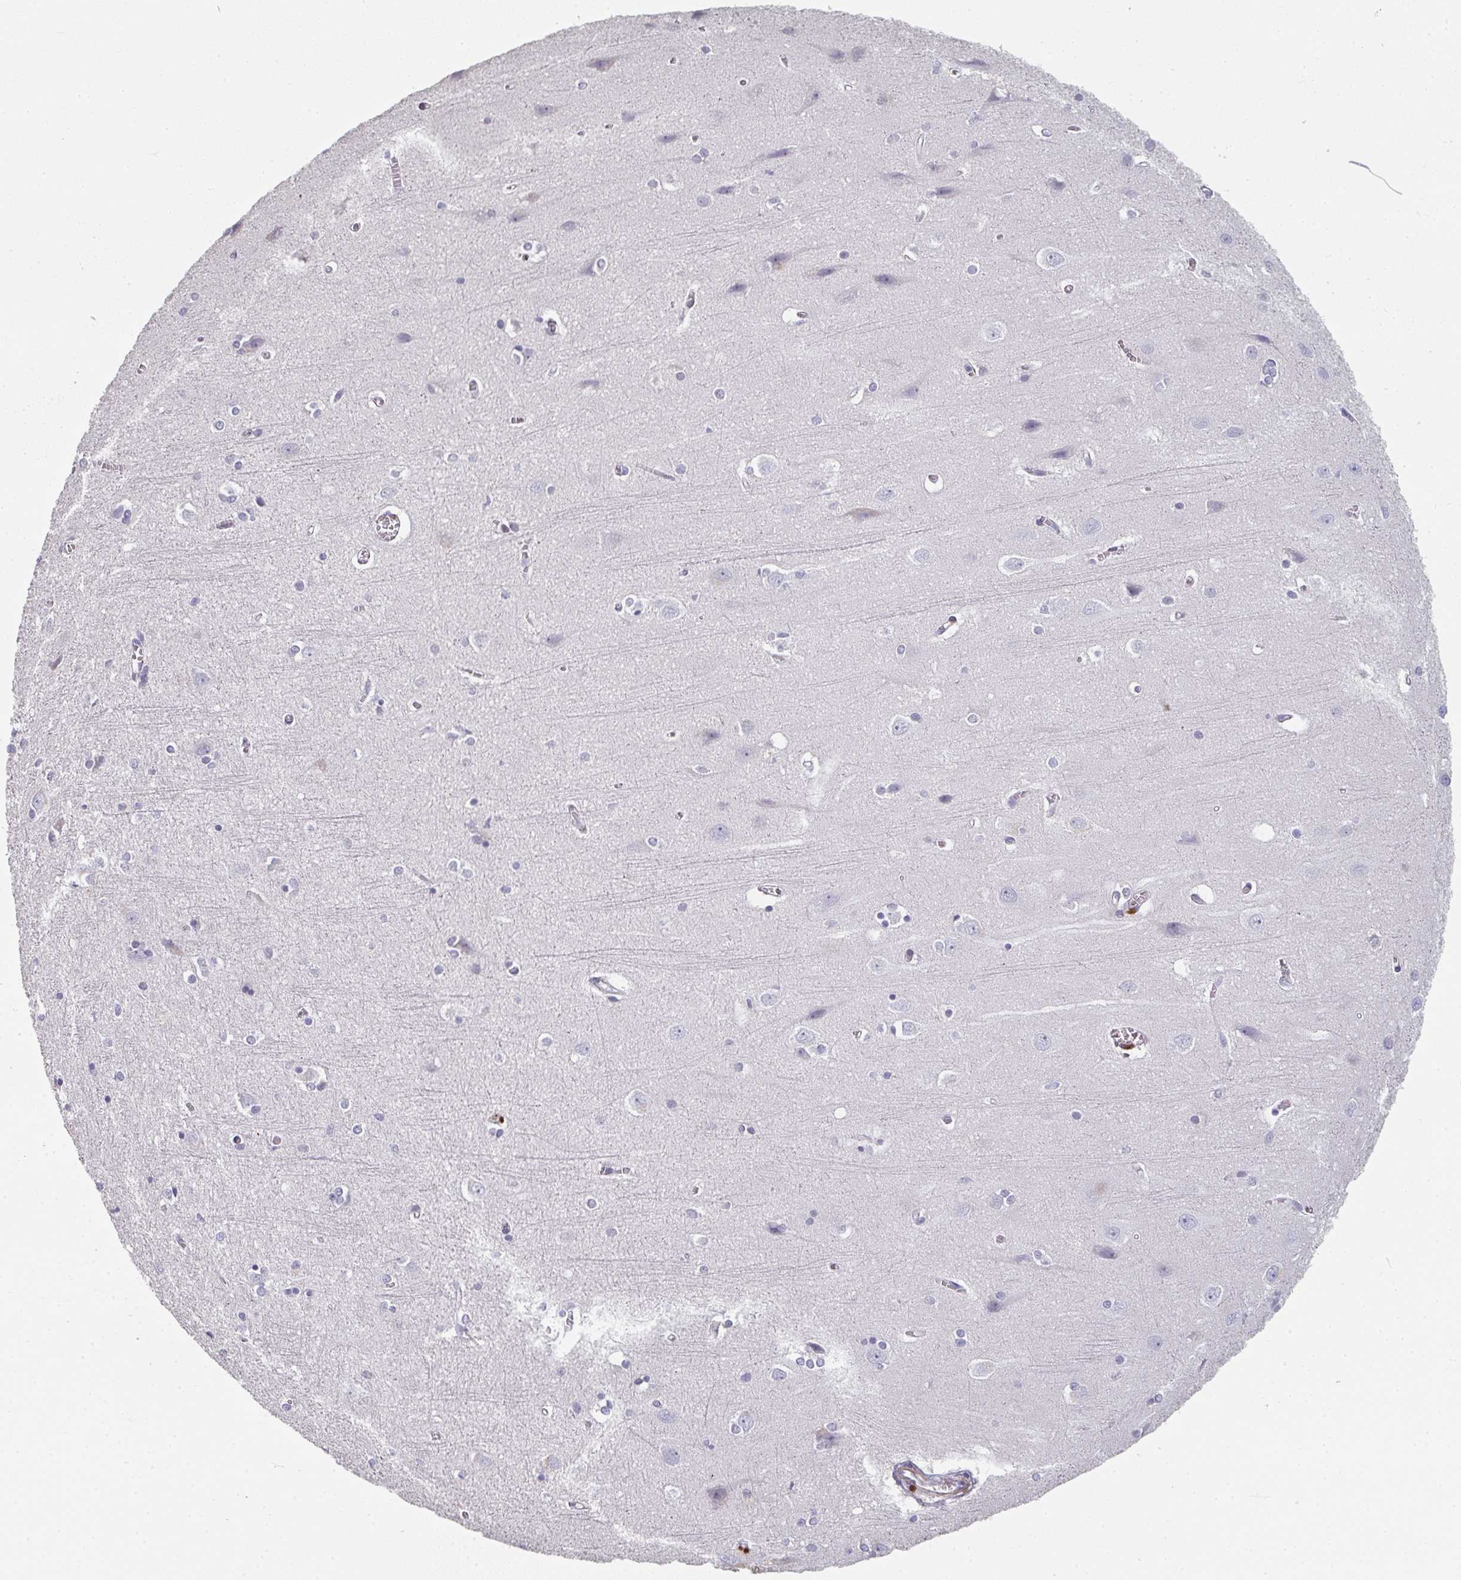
{"staining": {"intensity": "negative", "quantity": "none", "location": "none"}, "tissue": "cerebral cortex", "cell_type": "Endothelial cells", "image_type": "normal", "snomed": [{"axis": "morphology", "description": "Normal tissue, NOS"}, {"axis": "topography", "description": "Cerebral cortex"}], "caption": "Immunohistochemistry micrograph of normal human cerebral cortex stained for a protein (brown), which reveals no positivity in endothelial cells.", "gene": "A1CF", "patient": {"sex": "male", "age": 37}}